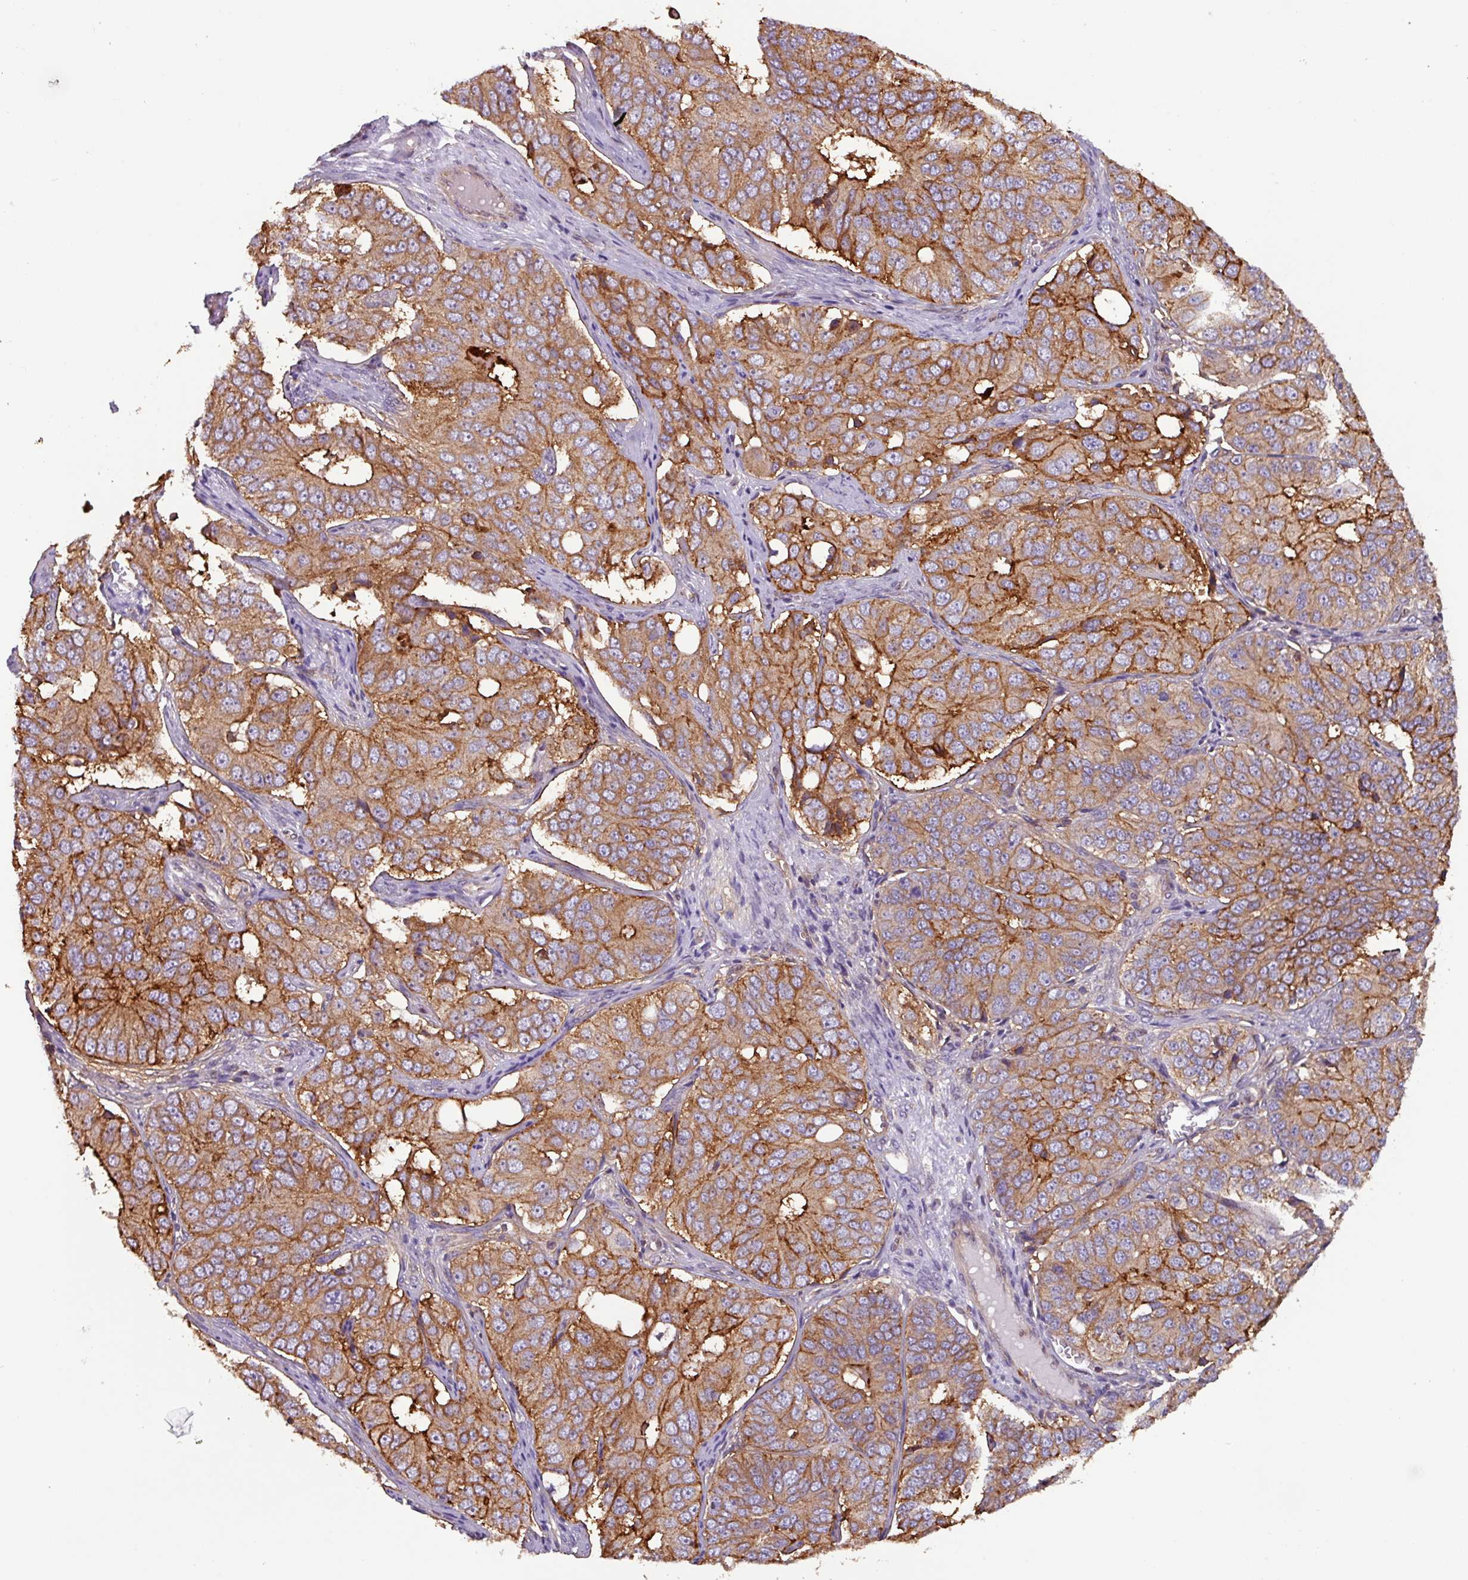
{"staining": {"intensity": "strong", "quantity": ">75%", "location": "cytoplasmic/membranous"}, "tissue": "ovarian cancer", "cell_type": "Tumor cells", "image_type": "cancer", "snomed": [{"axis": "morphology", "description": "Carcinoma, endometroid"}, {"axis": "topography", "description": "Ovary"}], "caption": "DAB immunohistochemical staining of human ovarian endometroid carcinoma exhibits strong cytoplasmic/membranous protein staining in approximately >75% of tumor cells. (DAB (3,3'-diaminobenzidine) IHC, brown staining for protein, blue staining for nuclei).", "gene": "PLEKHD1", "patient": {"sex": "female", "age": 51}}